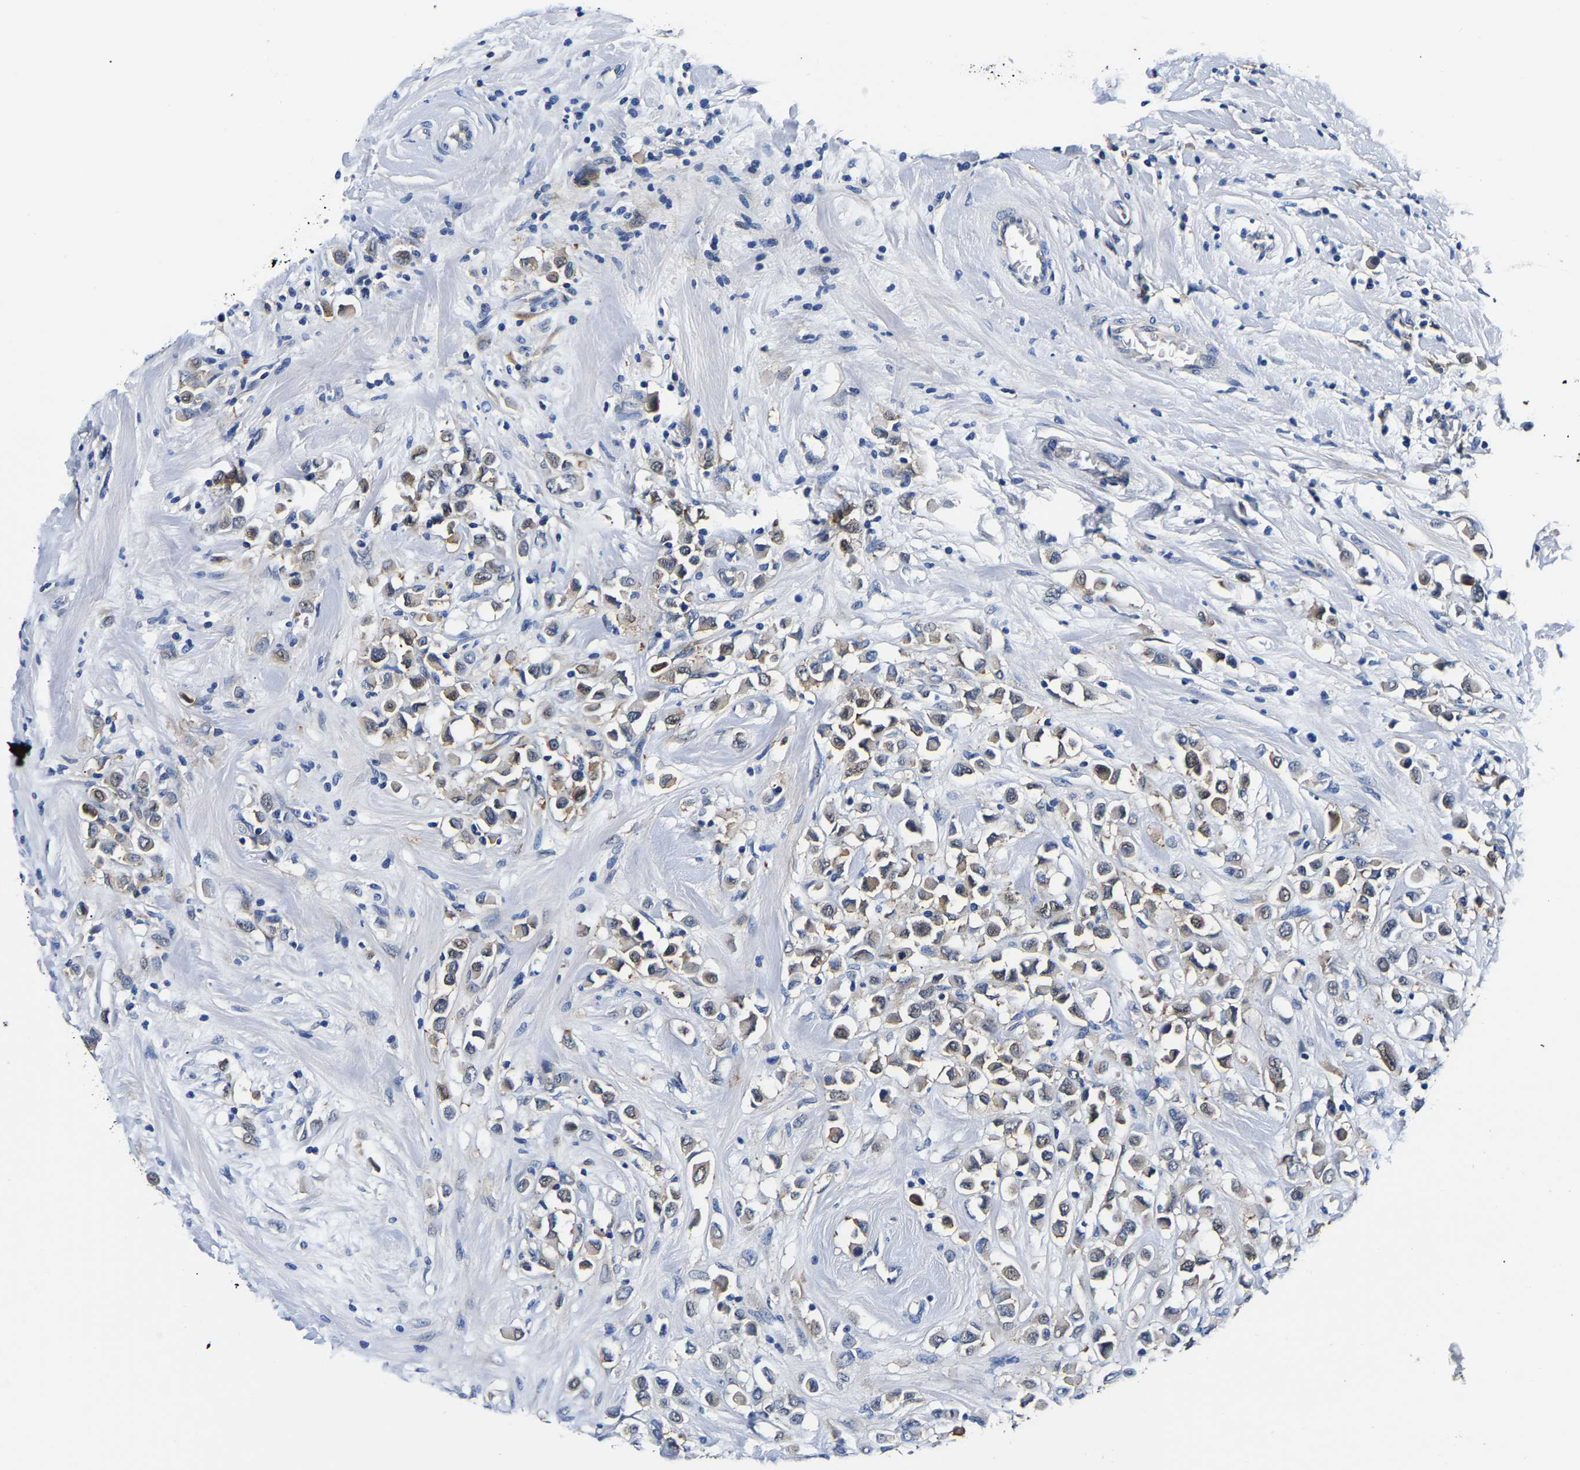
{"staining": {"intensity": "weak", "quantity": "25%-75%", "location": "cytoplasmic/membranous"}, "tissue": "breast cancer", "cell_type": "Tumor cells", "image_type": "cancer", "snomed": [{"axis": "morphology", "description": "Duct carcinoma"}, {"axis": "topography", "description": "Breast"}], "caption": "Immunohistochemistry staining of intraductal carcinoma (breast), which exhibits low levels of weak cytoplasmic/membranous staining in approximately 25%-75% of tumor cells indicating weak cytoplasmic/membranous protein expression. The staining was performed using DAB (brown) for protein detection and nuclei were counterstained in hematoxylin (blue).", "gene": "S100A13", "patient": {"sex": "female", "age": 61}}